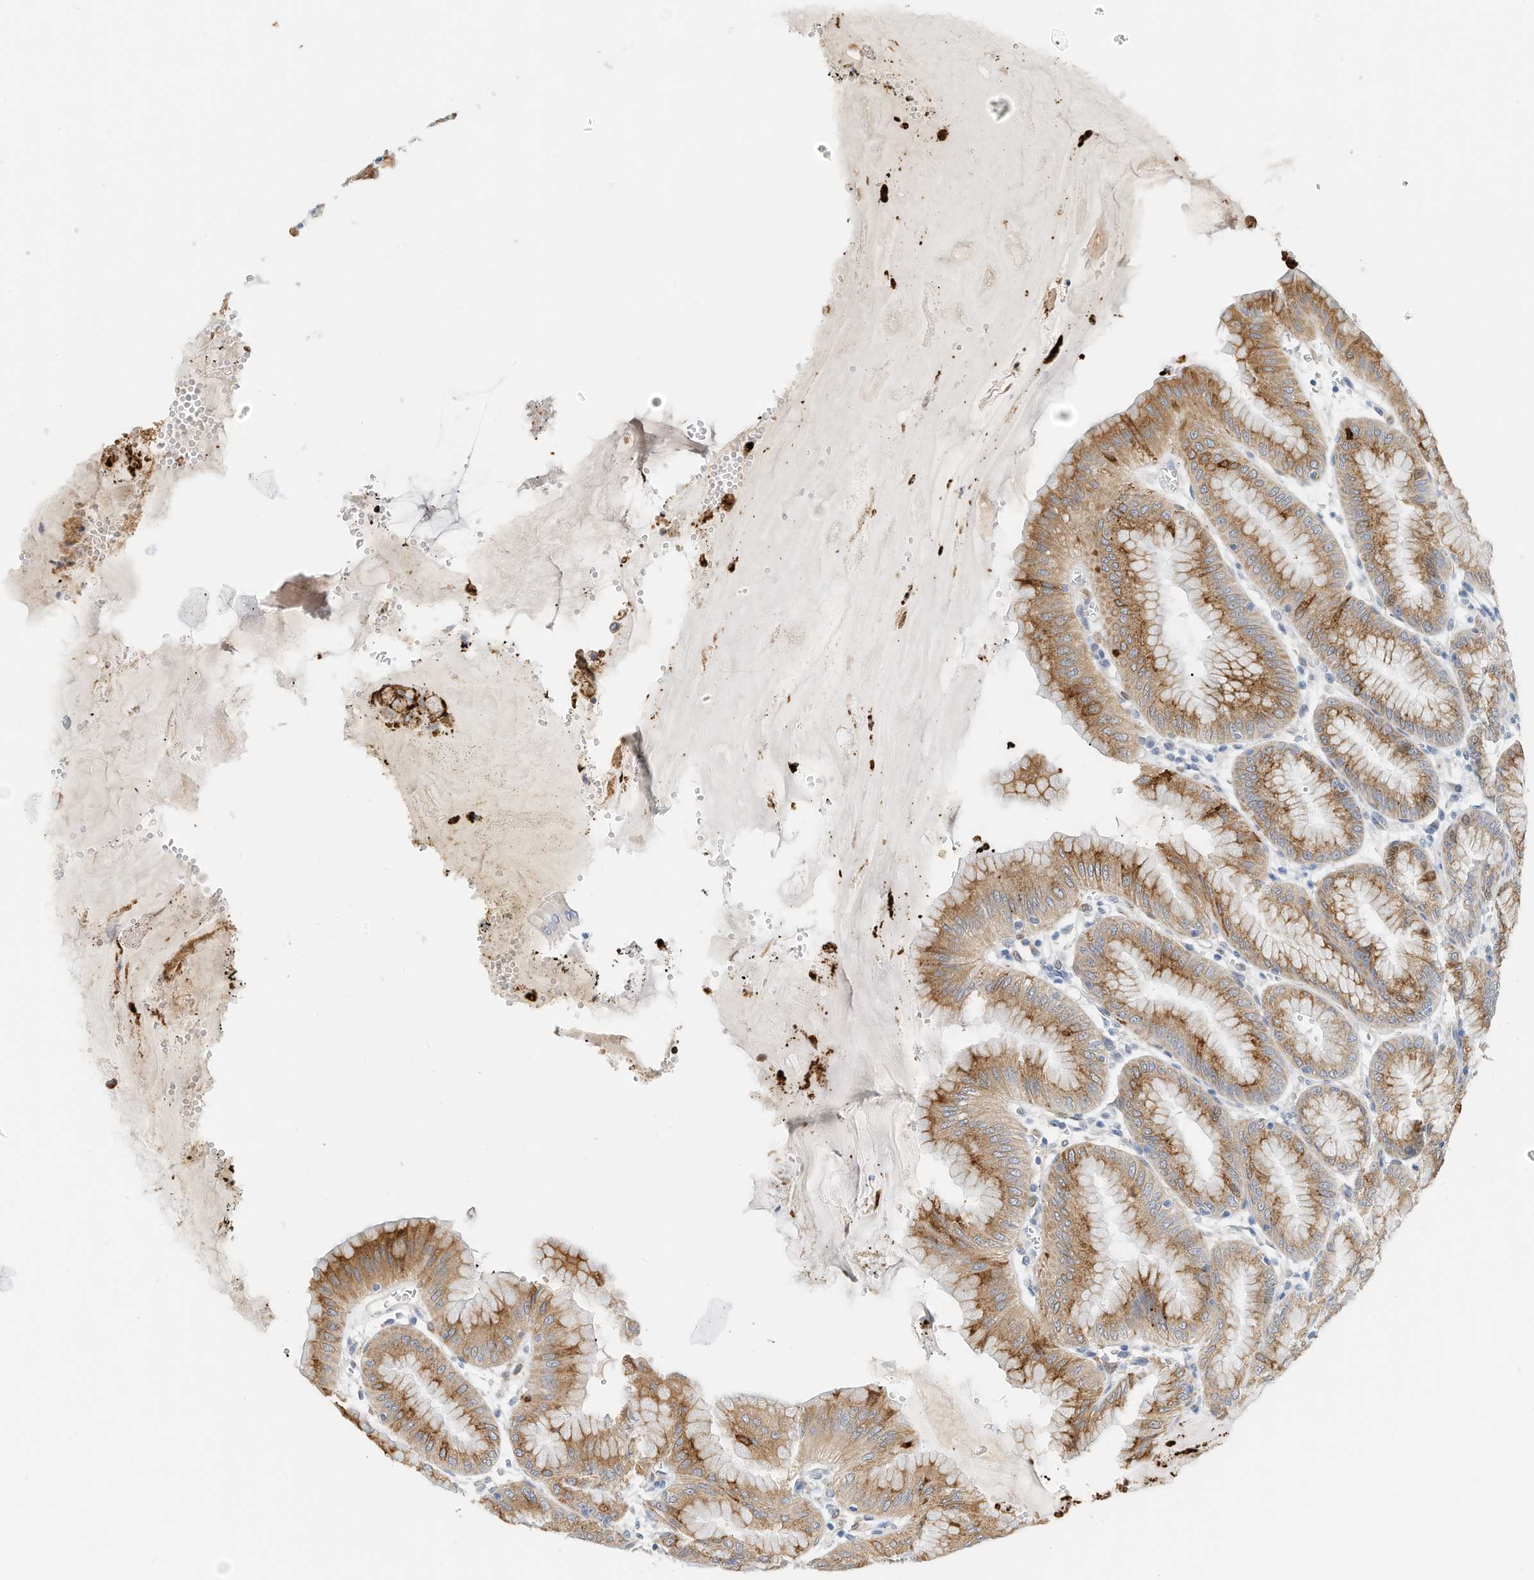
{"staining": {"intensity": "moderate", "quantity": "25%-75%", "location": "cytoplasmic/membranous"}, "tissue": "stomach", "cell_type": "Glandular cells", "image_type": "normal", "snomed": [{"axis": "morphology", "description": "Normal tissue, NOS"}, {"axis": "topography", "description": "Stomach, lower"}], "caption": "Protein positivity by IHC reveals moderate cytoplasmic/membranous staining in about 25%-75% of glandular cells in normal stomach.", "gene": "ARHGAP28", "patient": {"sex": "male", "age": 71}}